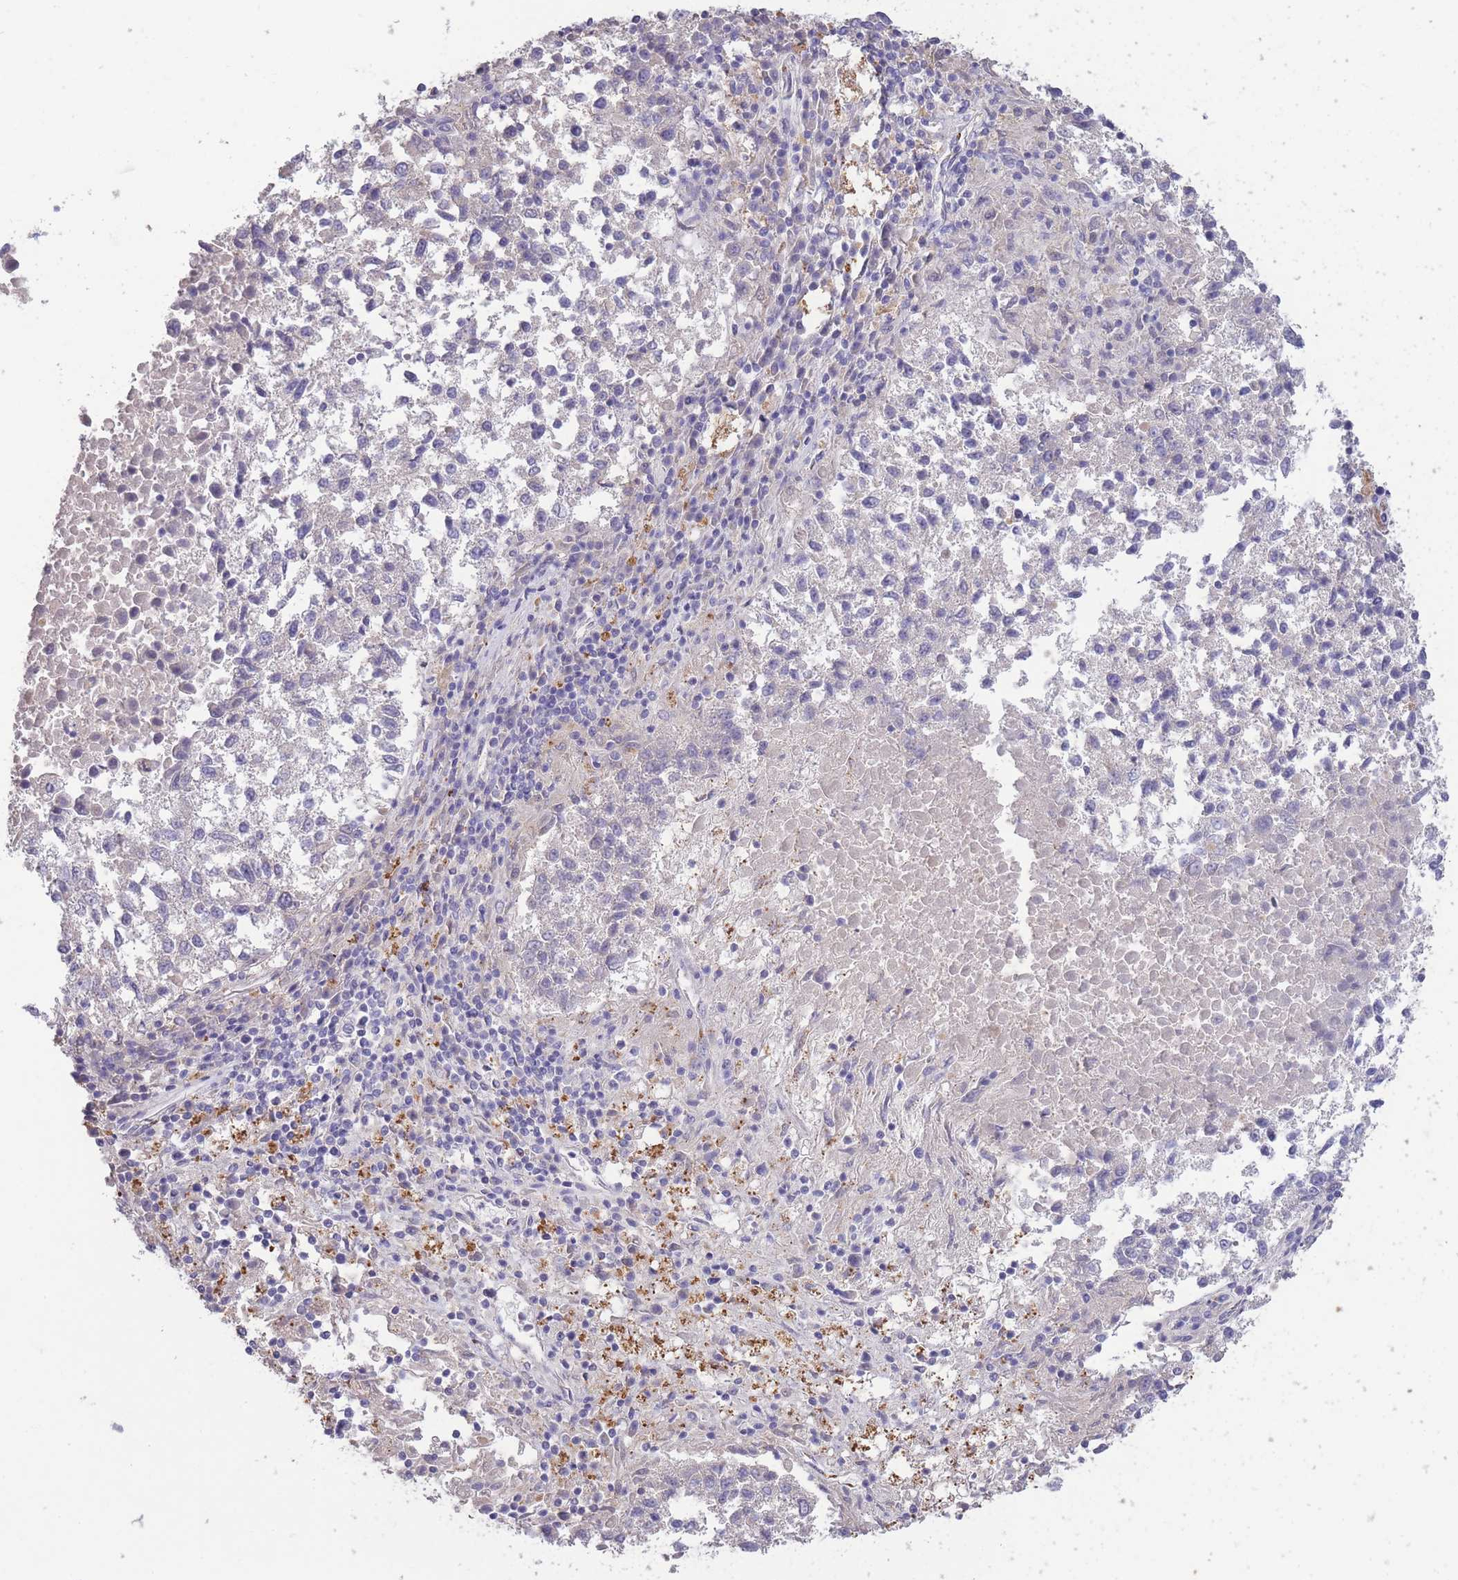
{"staining": {"intensity": "negative", "quantity": "none", "location": "none"}, "tissue": "lung cancer", "cell_type": "Tumor cells", "image_type": "cancer", "snomed": [{"axis": "morphology", "description": "Squamous cell carcinoma, NOS"}, {"axis": "topography", "description": "Lung"}], "caption": "This is an IHC micrograph of squamous cell carcinoma (lung). There is no staining in tumor cells.", "gene": "CENPM", "patient": {"sex": "male", "age": 73}}